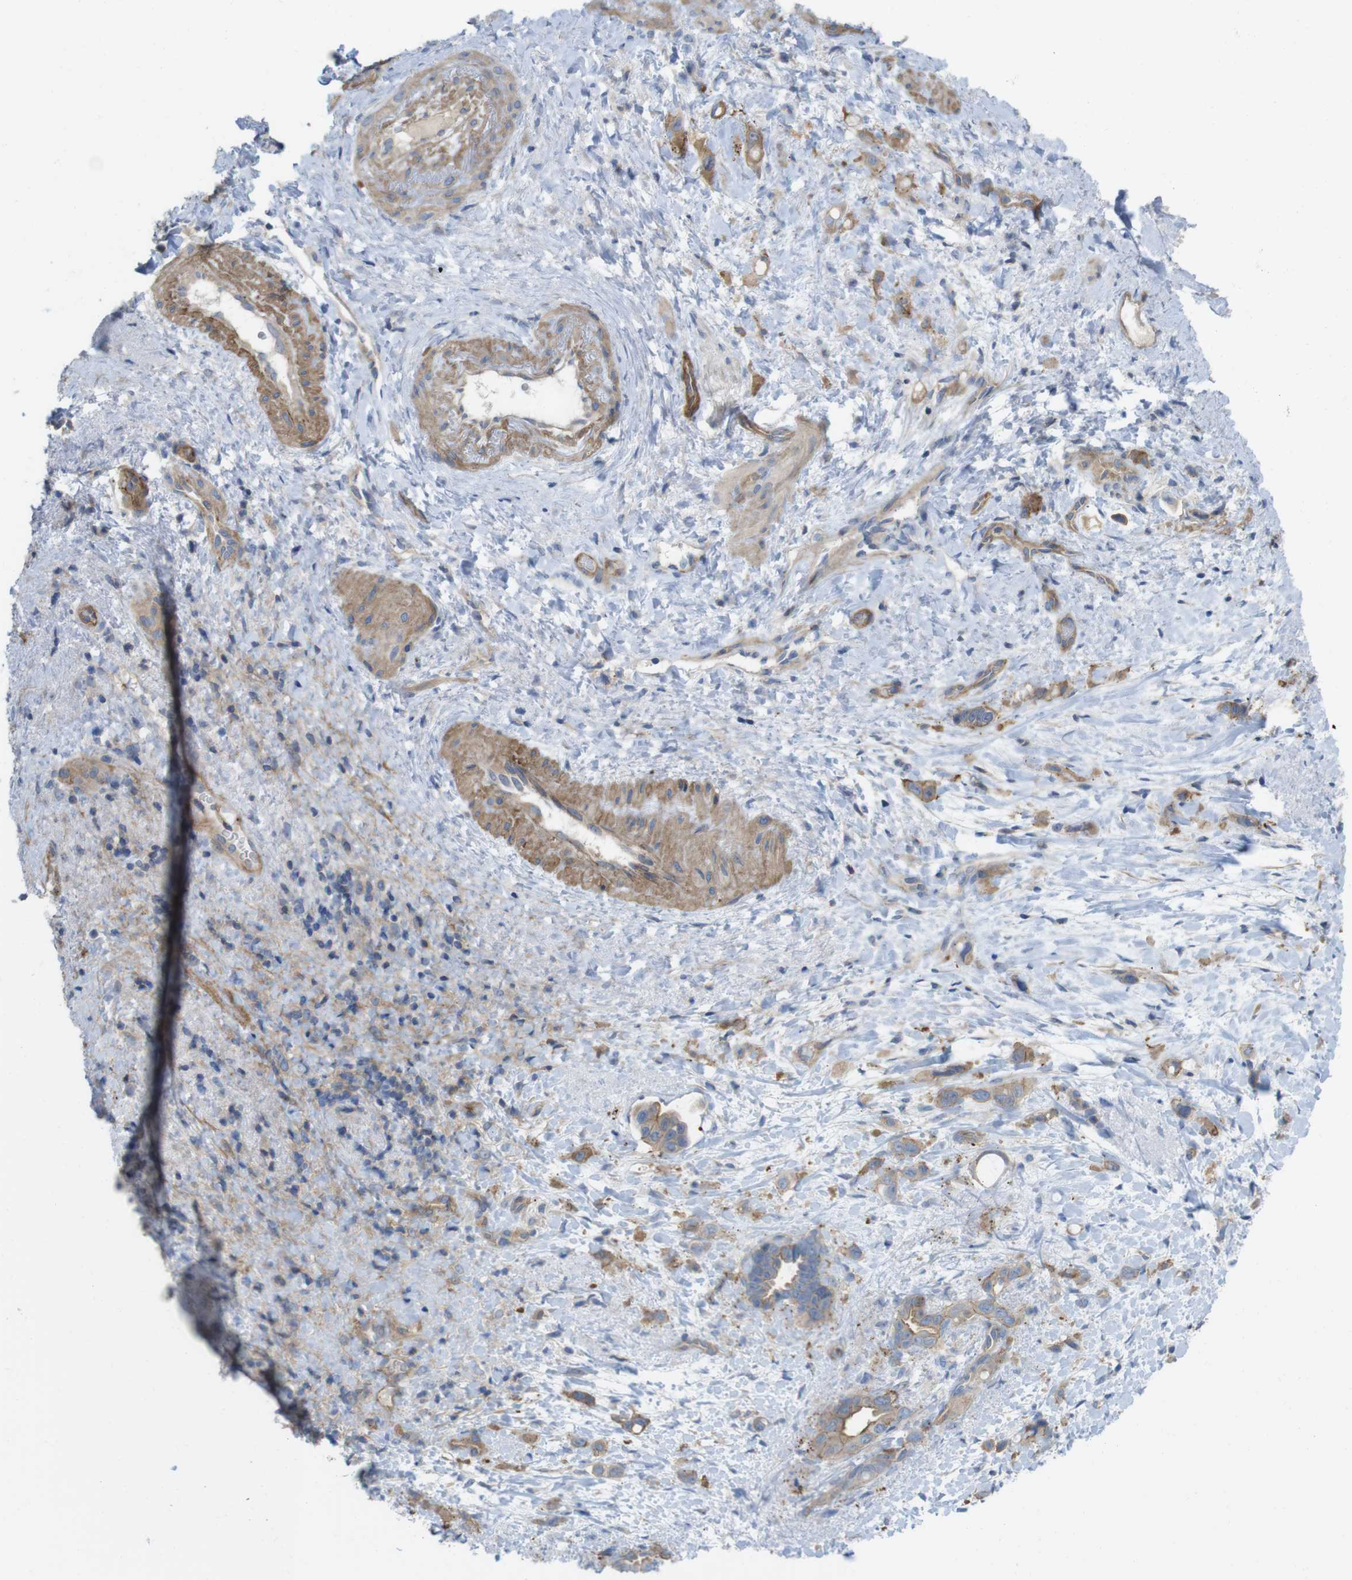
{"staining": {"intensity": "moderate", "quantity": ">75%", "location": "cytoplasmic/membranous"}, "tissue": "liver cancer", "cell_type": "Tumor cells", "image_type": "cancer", "snomed": [{"axis": "morphology", "description": "Cholangiocarcinoma"}, {"axis": "topography", "description": "Liver"}], "caption": "Tumor cells show medium levels of moderate cytoplasmic/membranous positivity in about >75% of cells in human liver cancer (cholangiocarcinoma).", "gene": "PREX2", "patient": {"sex": "female", "age": 65}}